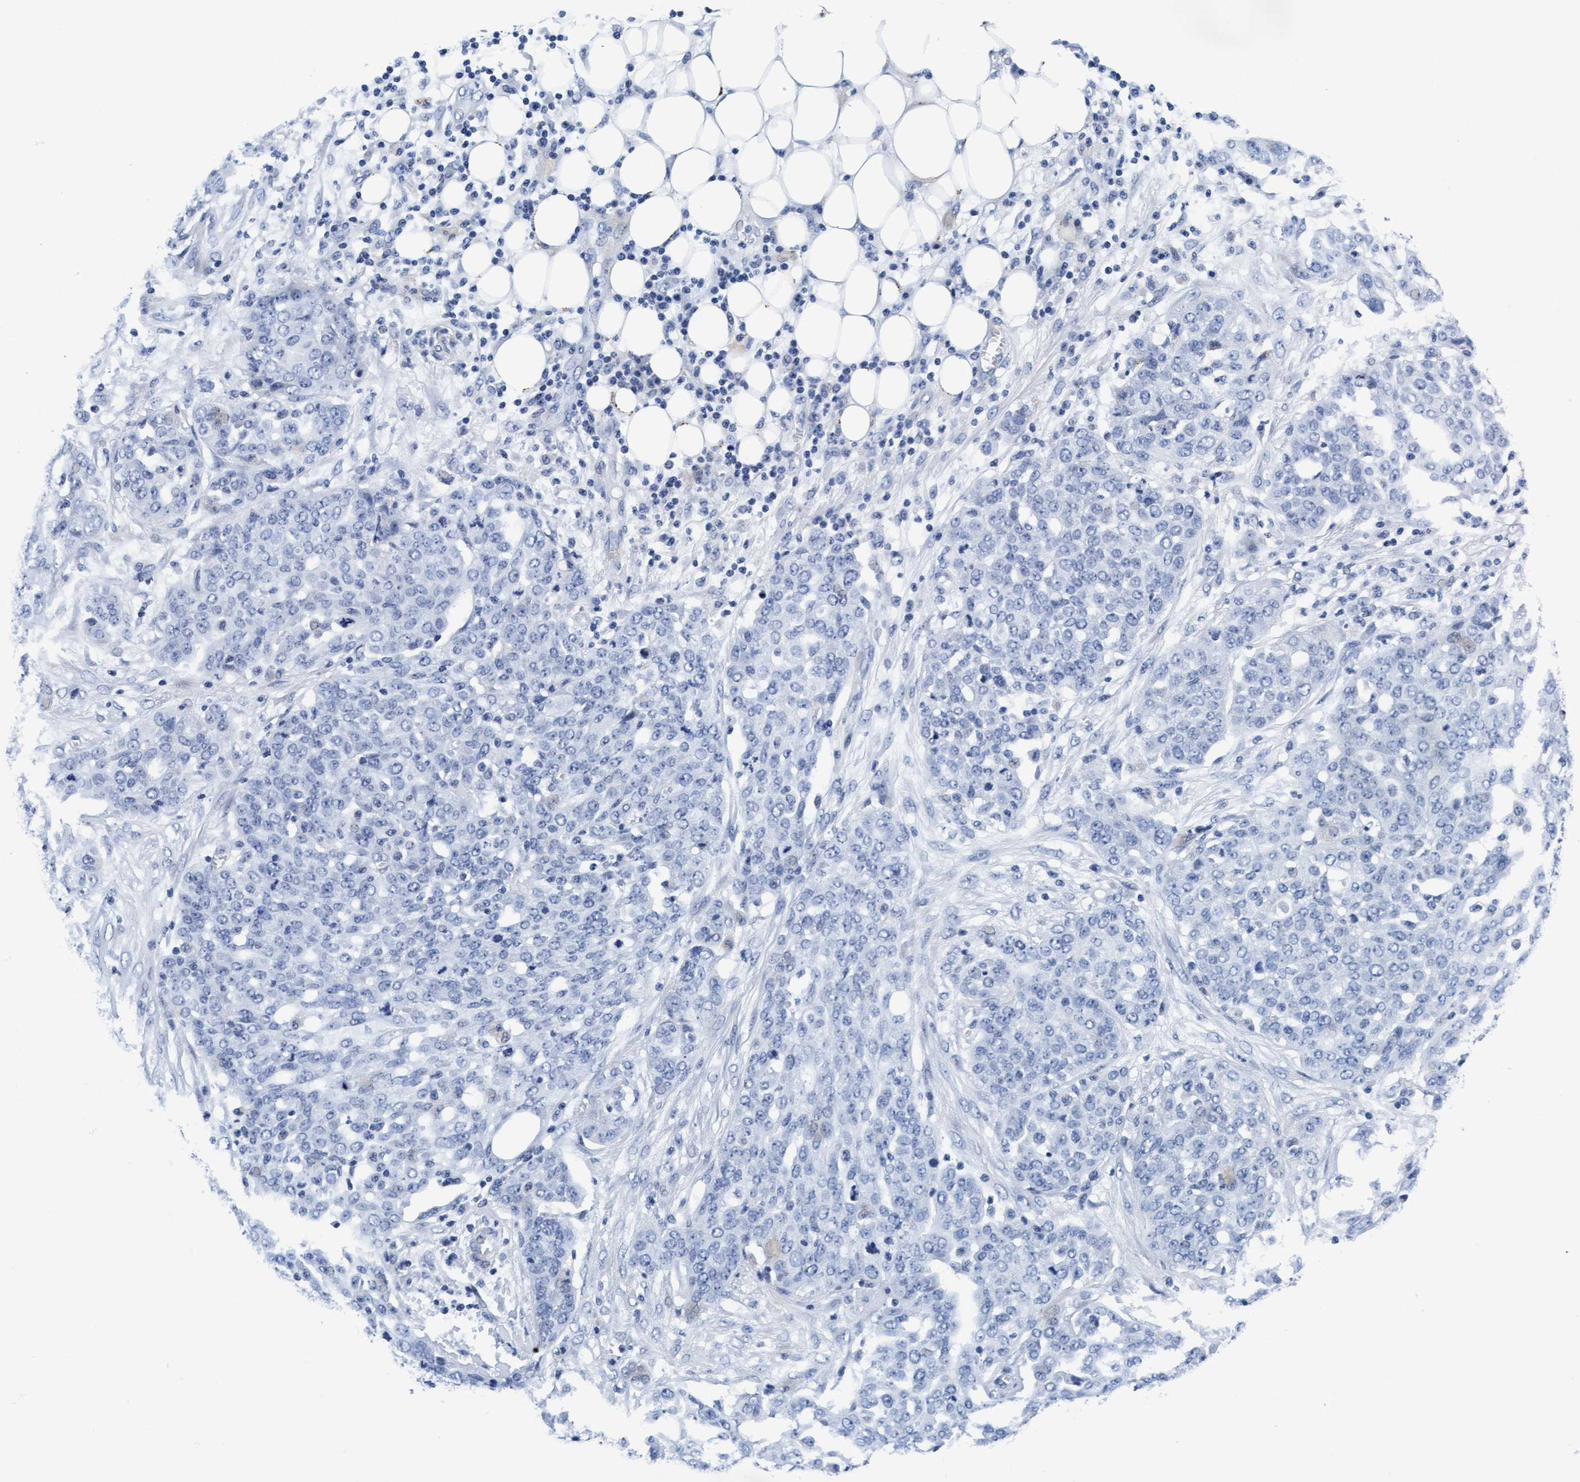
{"staining": {"intensity": "negative", "quantity": "none", "location": "none"}, "tissue": "ovarian cancer", "cell_type": "Tumor cells", "image_type": "cancer", "snomed": [{"axis": "morphology", "description": "Cystadenocarcinoma, serous, NOS"}, {"axis": "topography", "description": "Soft tissue"}, {"axis": "topography", "description": "Ovary"}], "caption": "IHC histopathology image of neoplastic tissue: human serous cystadenocarcinoma (ovarian) stained with DAB exhibits no significant protein expression in tumor cells.", "gene": "ARSG", "patient": {"sex": "female", "age": 57}}